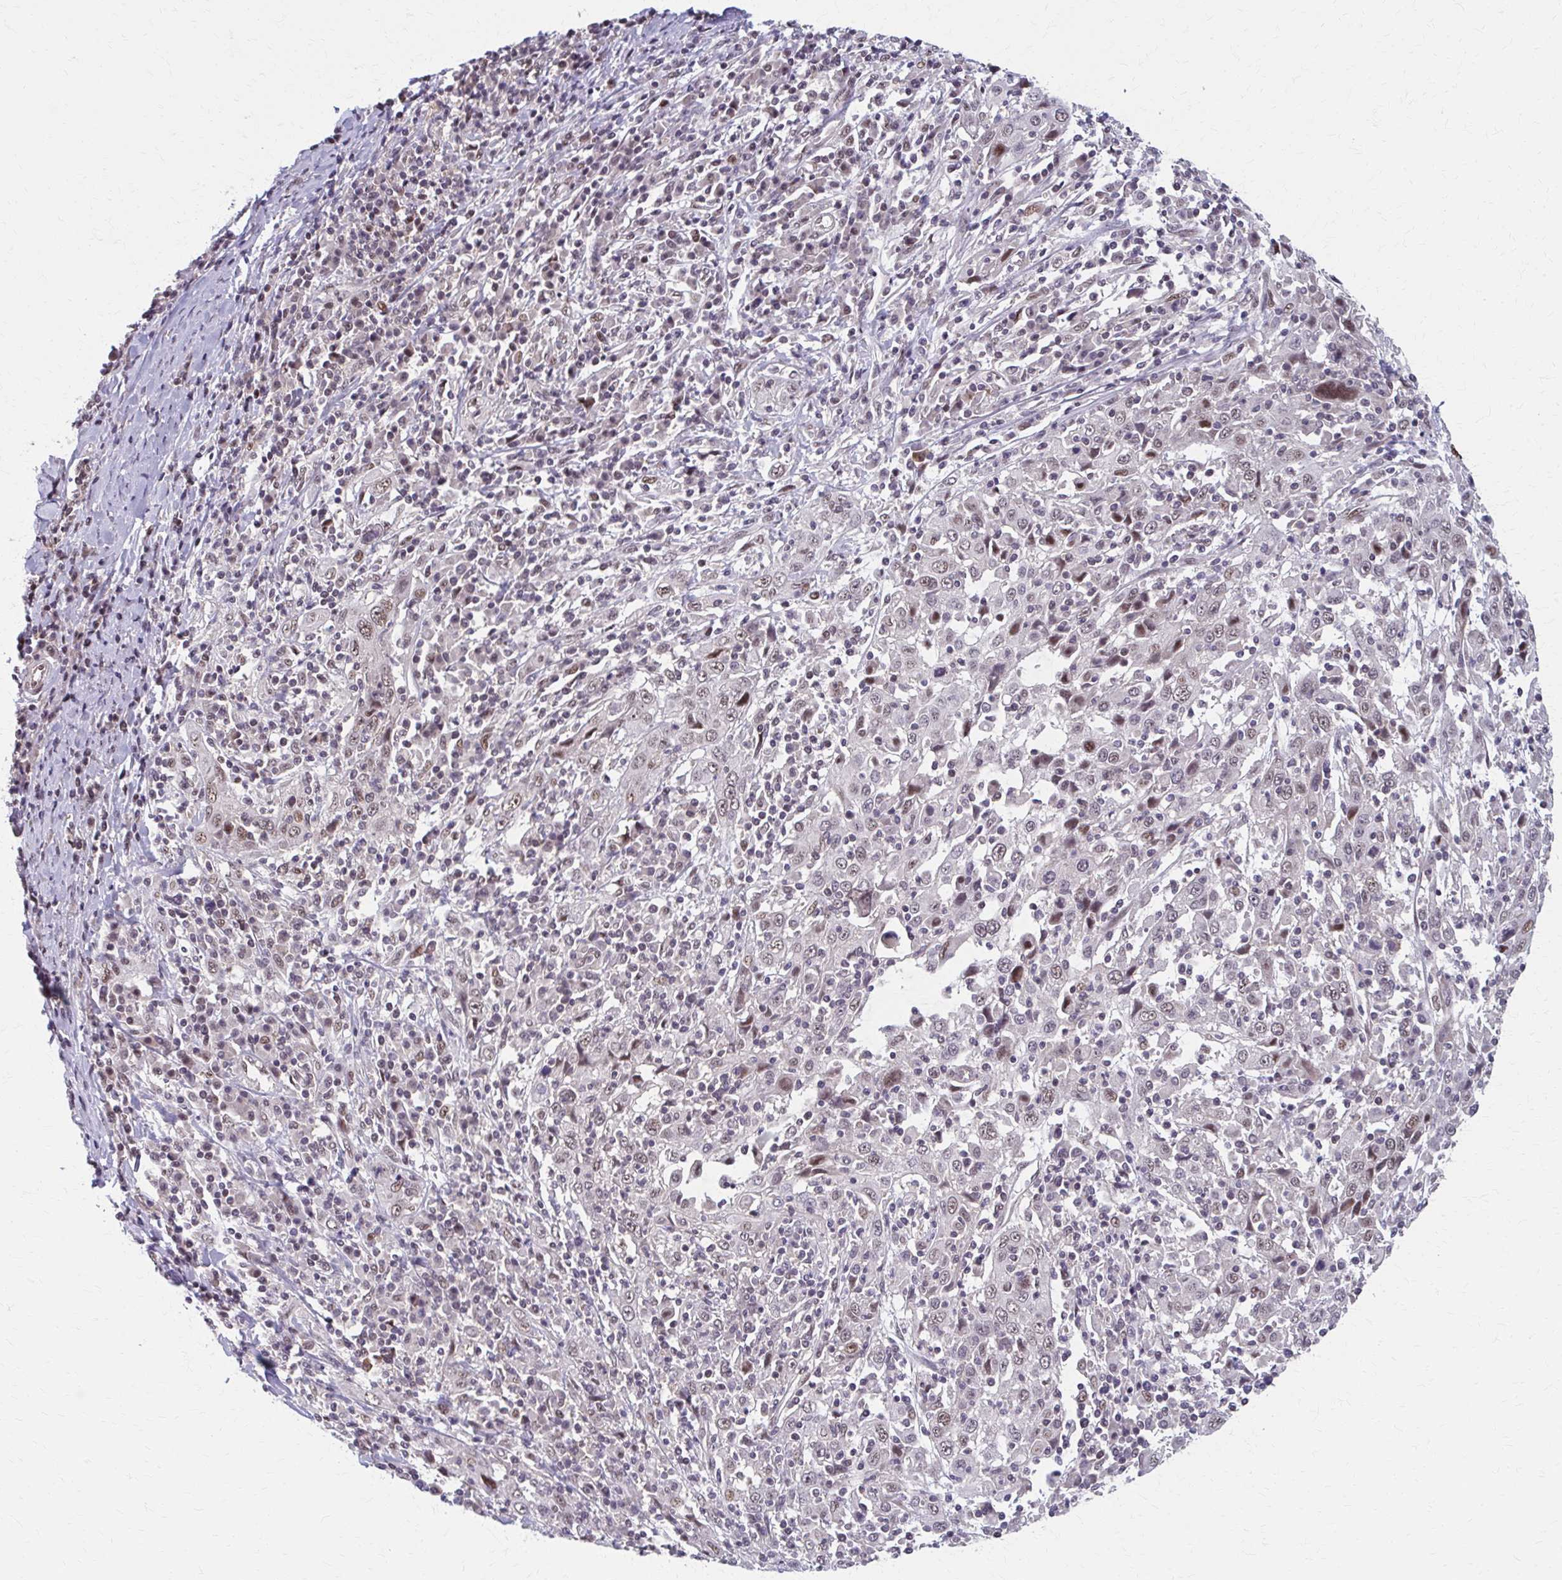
{"staining": {"intensity": "weak", "quantity": "<25%", "location": "nuclear"}, "tissue": "cervical cancer", "cell_type": "Tumor cells", "image_type": "cancer", "snomed": [{"axis": "morphology", "description": "Squamous cell carcinoma, NOS"}, {"axis": "topography", "description": "Cervix"}], "caption": "Immunohistochemistry histopathology image of neoplastic tissue: cervical squamous cell carcinoma stained with DAB (3,3'-diaminobenzidine) displays no significant protein expression in tumor cells.", "gene": "SETBP1", "patient": {"sex": "female", "age": 46}}